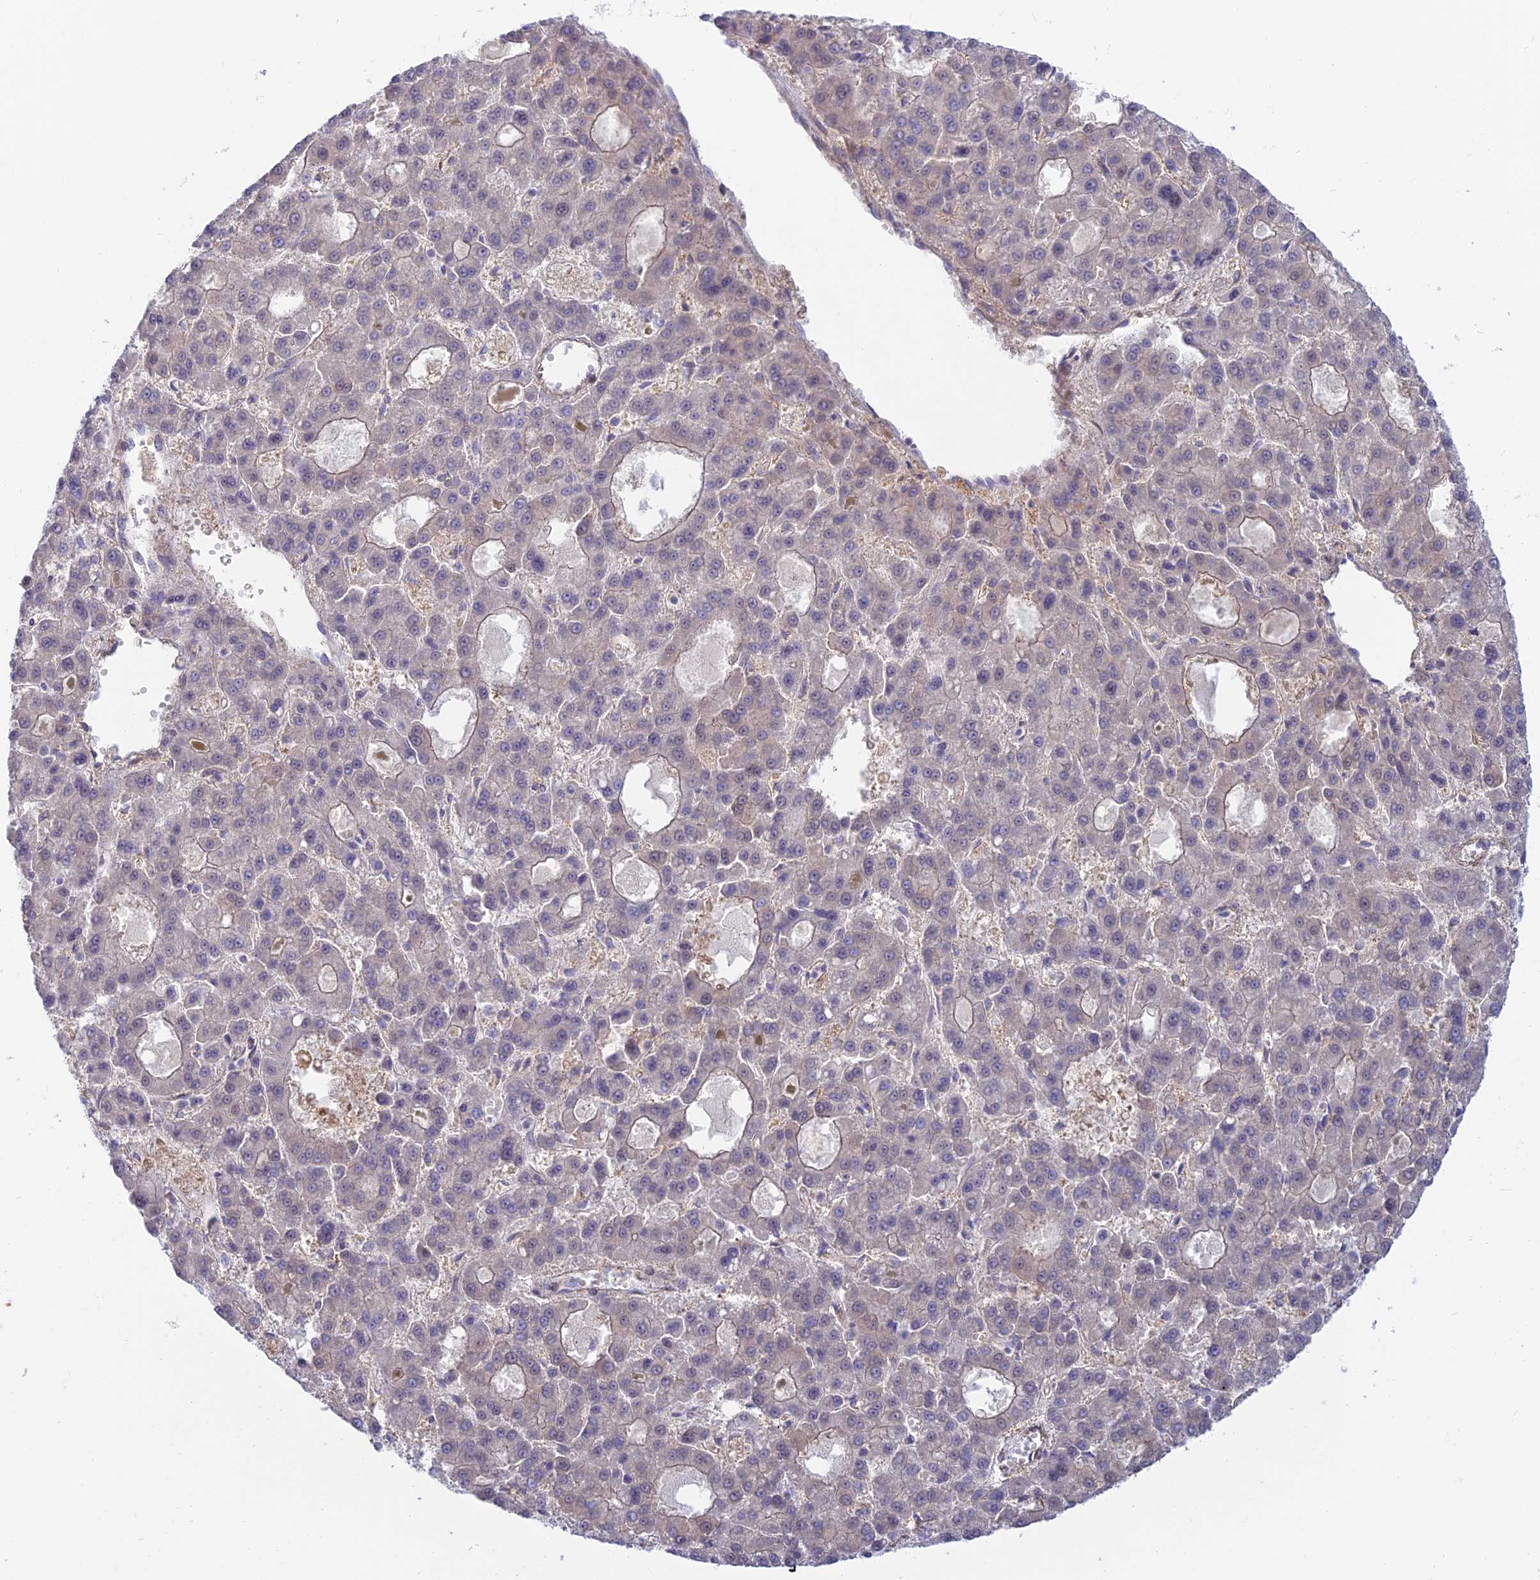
{"staining": {"intensity": "negative", "quantity": "none", "location": "none"}, "tissue": "liver cancer", "cell_type": "Tumor cells", "image_type": "cancer", "snomed": [{"axis": "morphology", "description": "Carcinoma, Hepatocellular, NOS"}, {"axis": "topography", "description": "Liver"}], "caption": "DAB immunohistochemical staining of human hepatocellular carcinoma (liver) demonstrates no significant expression in tumor cells.", "gene": "KCNAB1", "patient": {"sex": "male", "age": 70}}